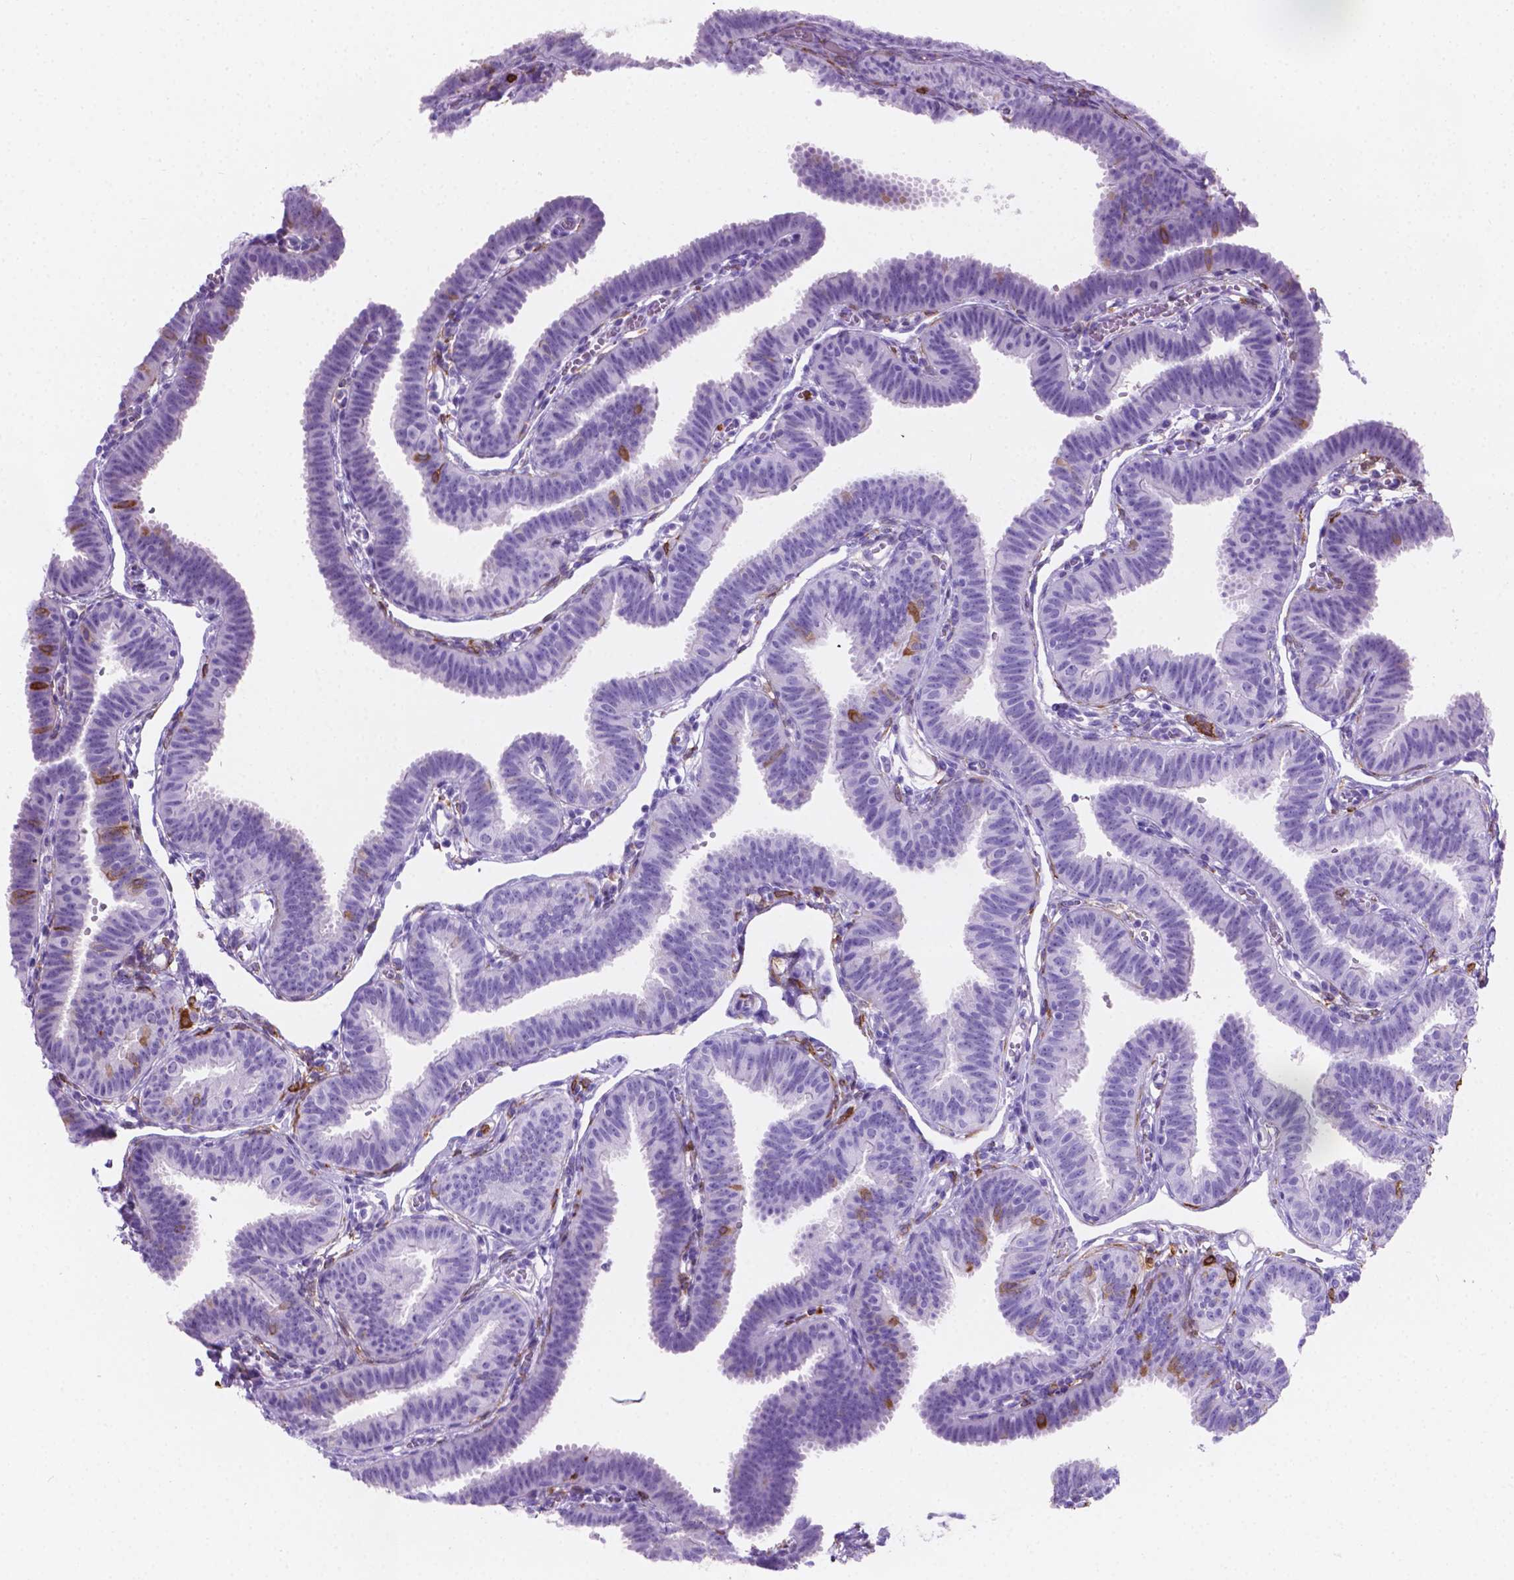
{"staining": {"intensity": "strong", "quantity": "<25%", "location": "cytoplasmic/membranous"}, "tissue": "fallopian tube", "cell_type": "Glandular cells", "image_type": "normal", "snomed": [{"axis": "morphology", "description": "Normal tissue, NOS"}, {"axis": "topography", "description": "Fallopian tube"}], "caption": "The immunohistochemical stain labels strong cytoplasmic/membranous staining in glandular cells of unremarkable fallopian tube. (Brightfield microscopy of DAB IHC at high magnification).", "gene": "MACF1", "patient": {"sex": "female", "age": 25}}